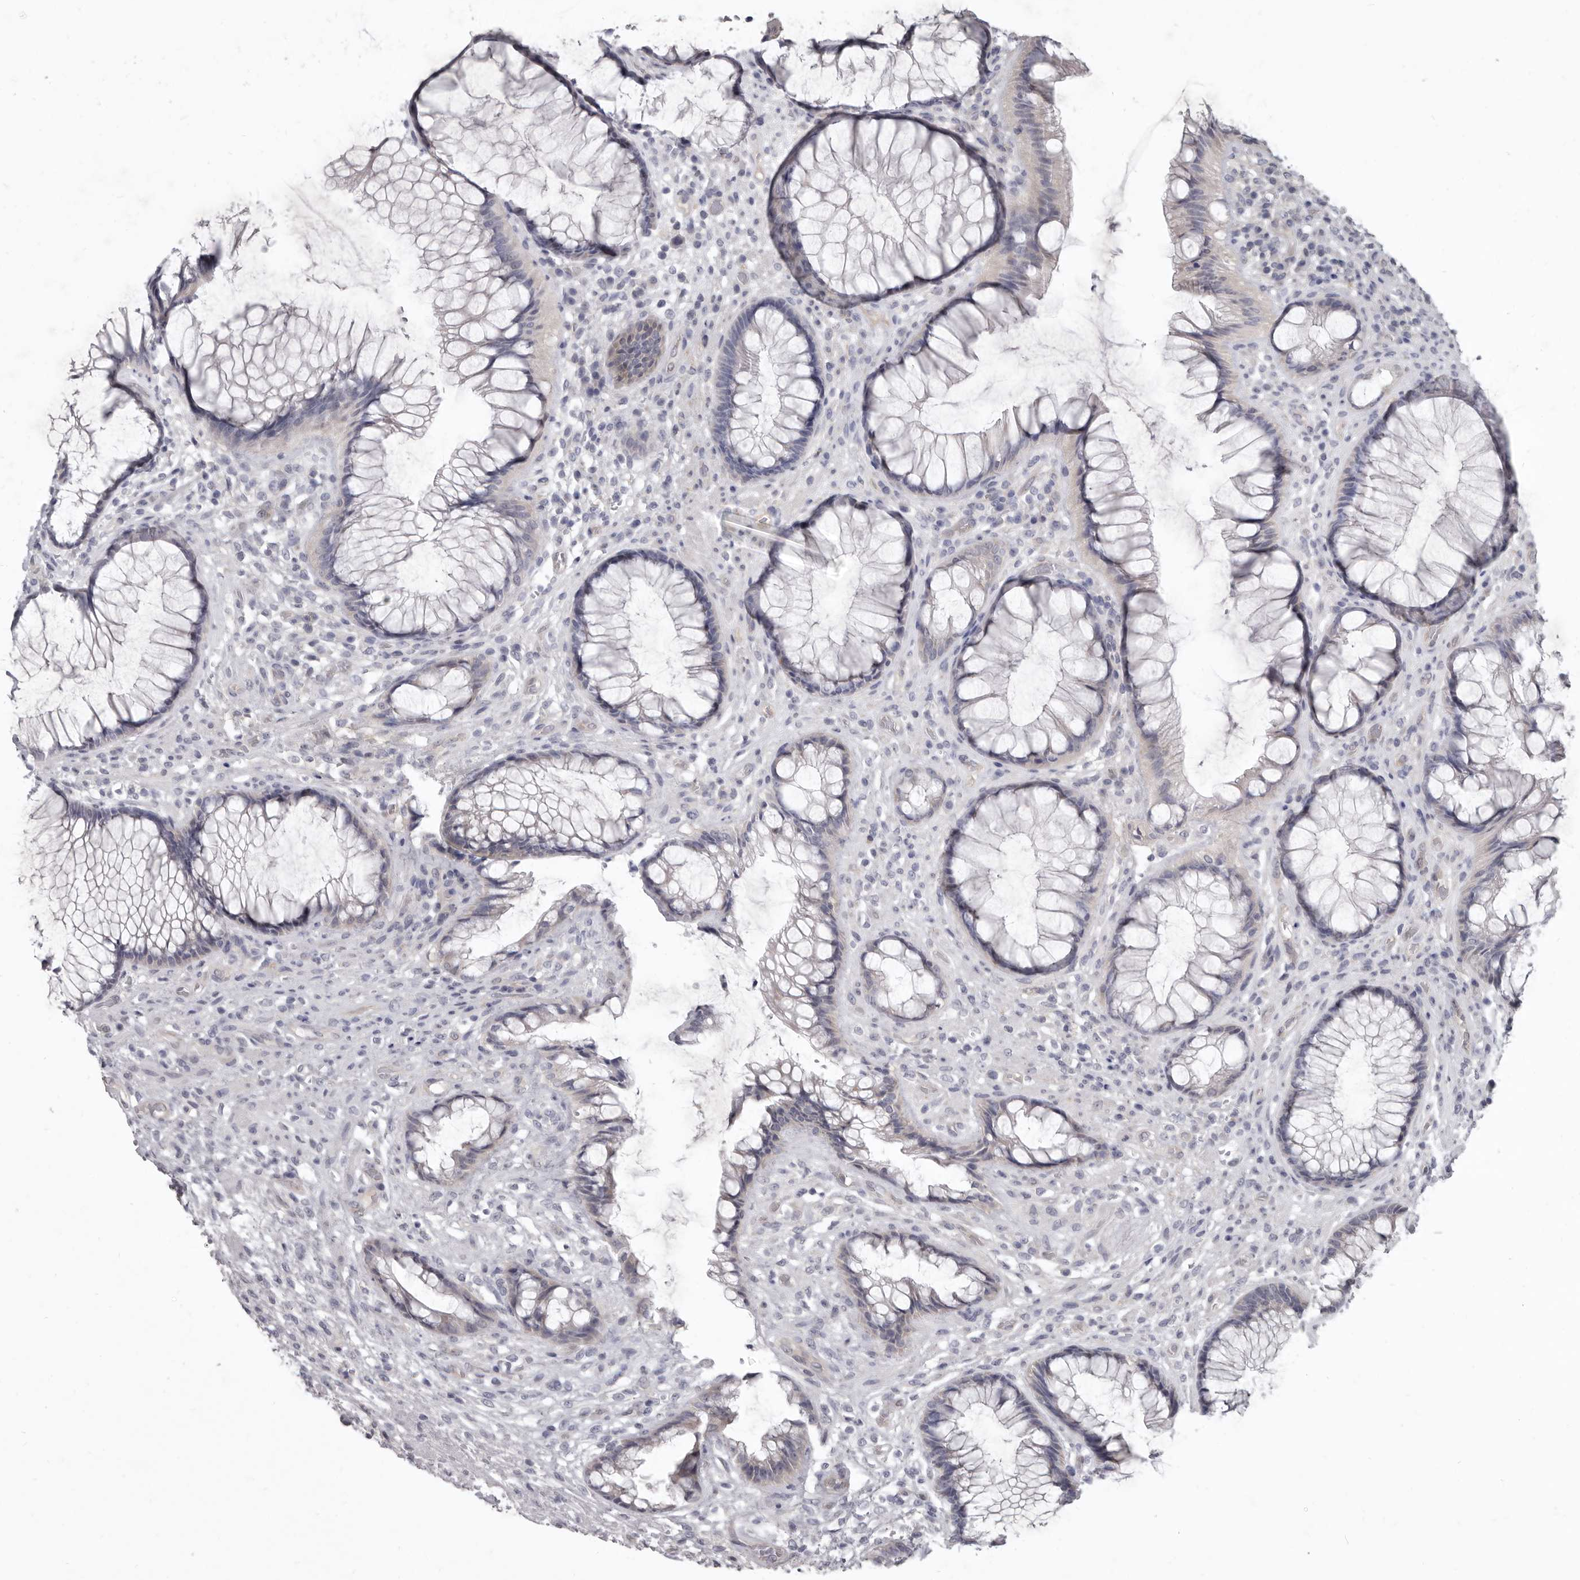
{"staining": {"intensity": "negative", "quantity": "none", "location": "none"}, "tissue": "rectum", "cell_type": "Glandular cells", "image_type": "normal", "snomed": [{"axis": "morphology", "description": "Normal tissue, NOS"}, {"axis": "topography", "description": "Rectum"}], "caption": "Benign rectum was stained to show a protein in brown. There is no significant staining in glandular cells. Nuclei are stained in blue.", "gene": "GSK3B", "patient": {"sex": "male", "age": 51}}